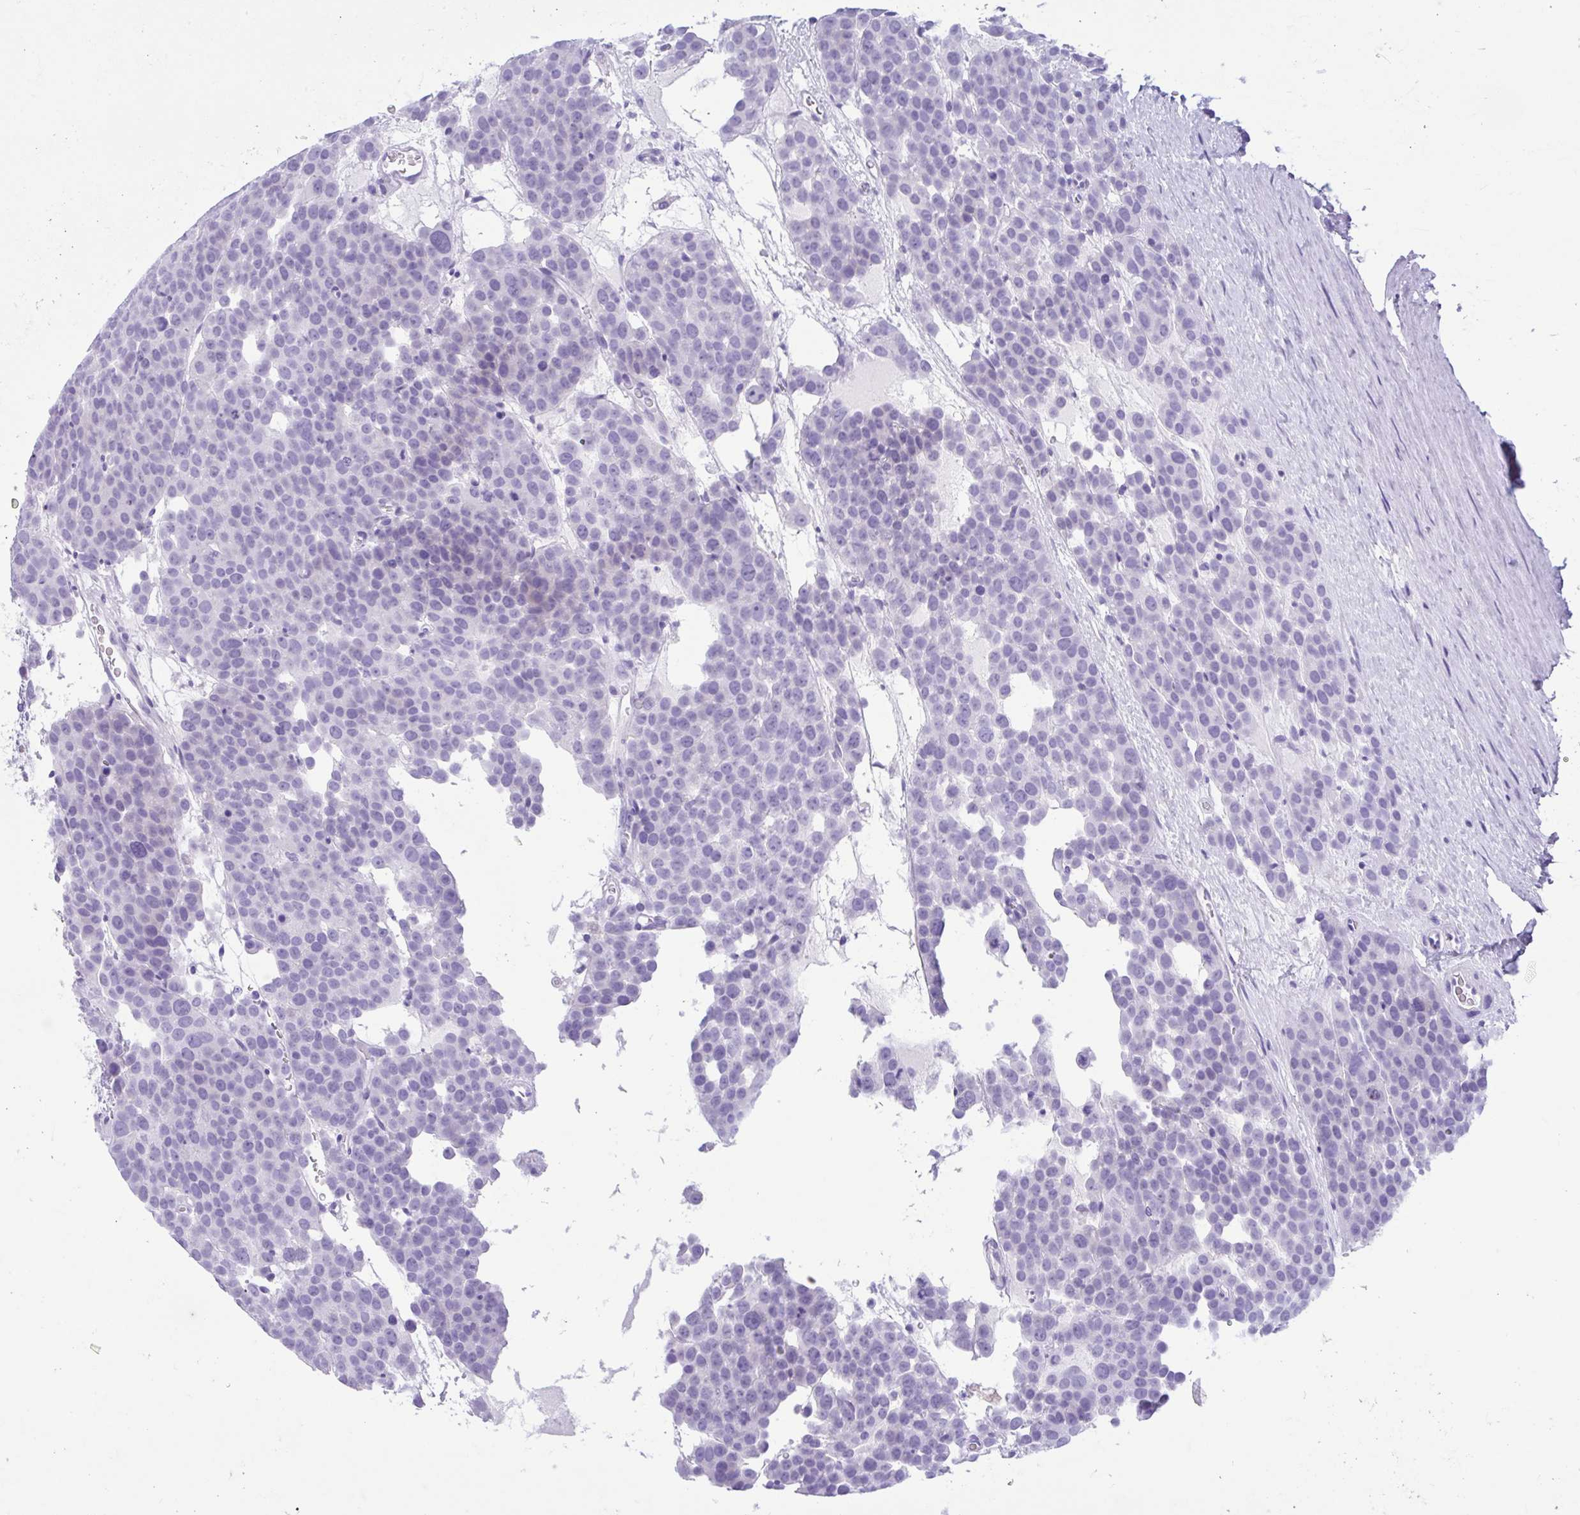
{"staining": {"intensity": "negative", "quantity": "none", "location": "none"}, "tissue": "testis cancer", "cell_type": "Tumor cells", "image_type": "cancer", "snomed": [{"axis": "morphology", "description": "Seminoma, NOS"}, {"axis": "topography", "description": "Testis"}], "caption": "Tumor cells are negative for brown protein staining in testis cancer. Brightfield microscopy of immunohistochemistry (IHC) stained with DAB (brown) and hematoxylin (blue), captured at high magnification.", "gene": "OR4N4", "patient": {"sex": "male", "age": 71}}